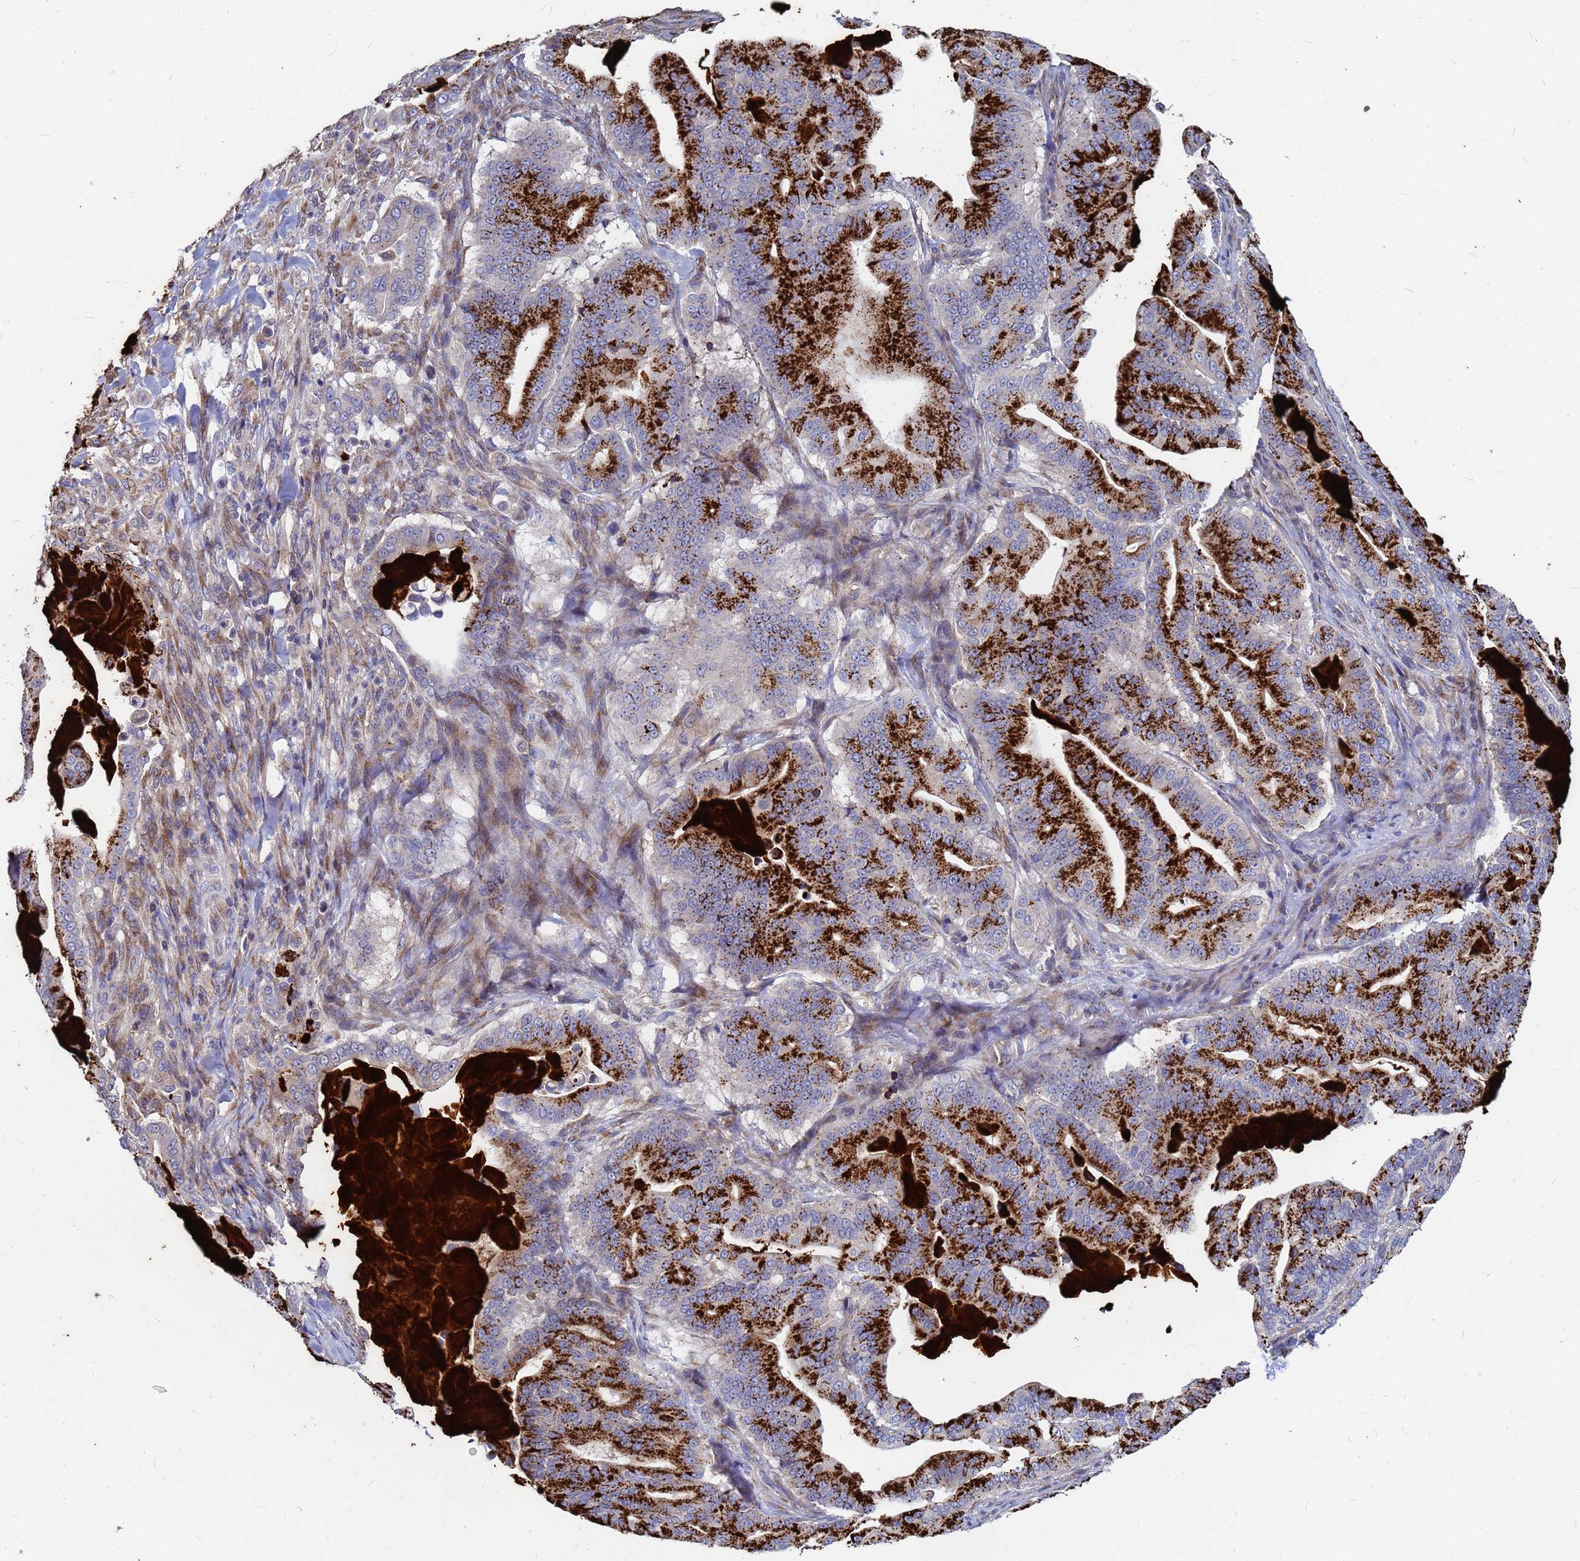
{"staining": {"intensity": "strong", "quantity": "25%-75%", "location": "cytoplasmic/membranous"}, "tissue": "pancreatic cancer", "cell_type": "Tumor cells", "image_type": "cancer", "snomed": [{"axis": "morphology", "description": "Adenocarcinoma, NOS"}, {"axis": "topography", "description": "Pancreas"}], "caption": "Strong cytoplasmic/membranous positivity for a protein is seen in about 25%-75% of tumor cells of pancreatic cancer using immunohistochemistry (IHC).", "gene": "MOB2", "patient": {"sex": "male", "age": 63}}